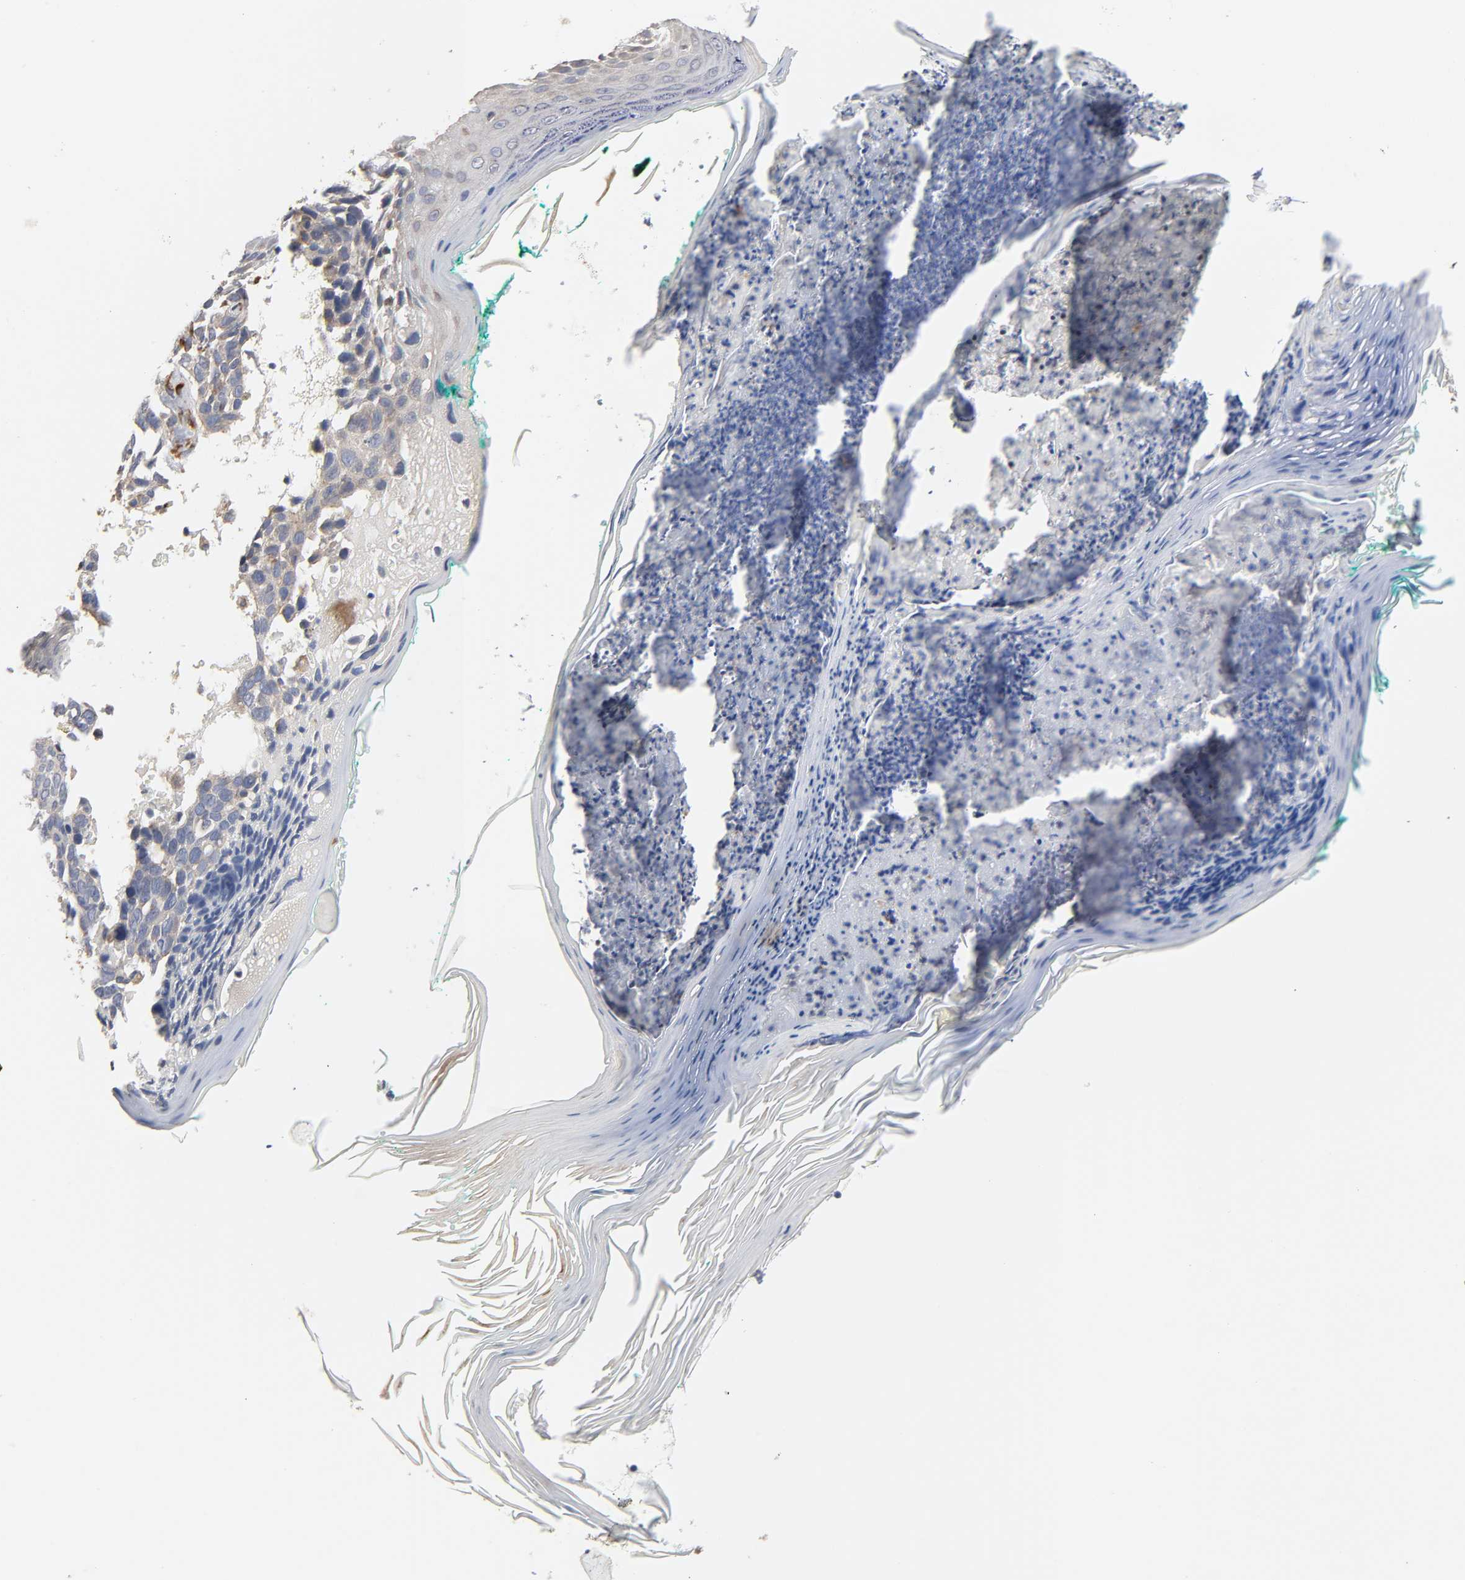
{"staining": {"intensity": "negative", "quantity": "none", "location": "none"}, "tissue": "skin cancer", "cell_type": "Tumor cells", "image_type": "cancer", "snomed": [{"axis": "morphology", "description": "Normal tissue, NOS"}, {"axis": "morphology", "description": "Basal cell carcinoma"}, {"axis": "topography", "description": "Skin"}], "caption": "A photomicrograph of skin basal cell carcinoma stained for a protein reveals no brown staining in tumor cells. (Immunohistochemistry (ihc), brightfield microscopy, high magnification).", "gene": "HDLBP", "patient": {"sex": "male", "age": 77}}